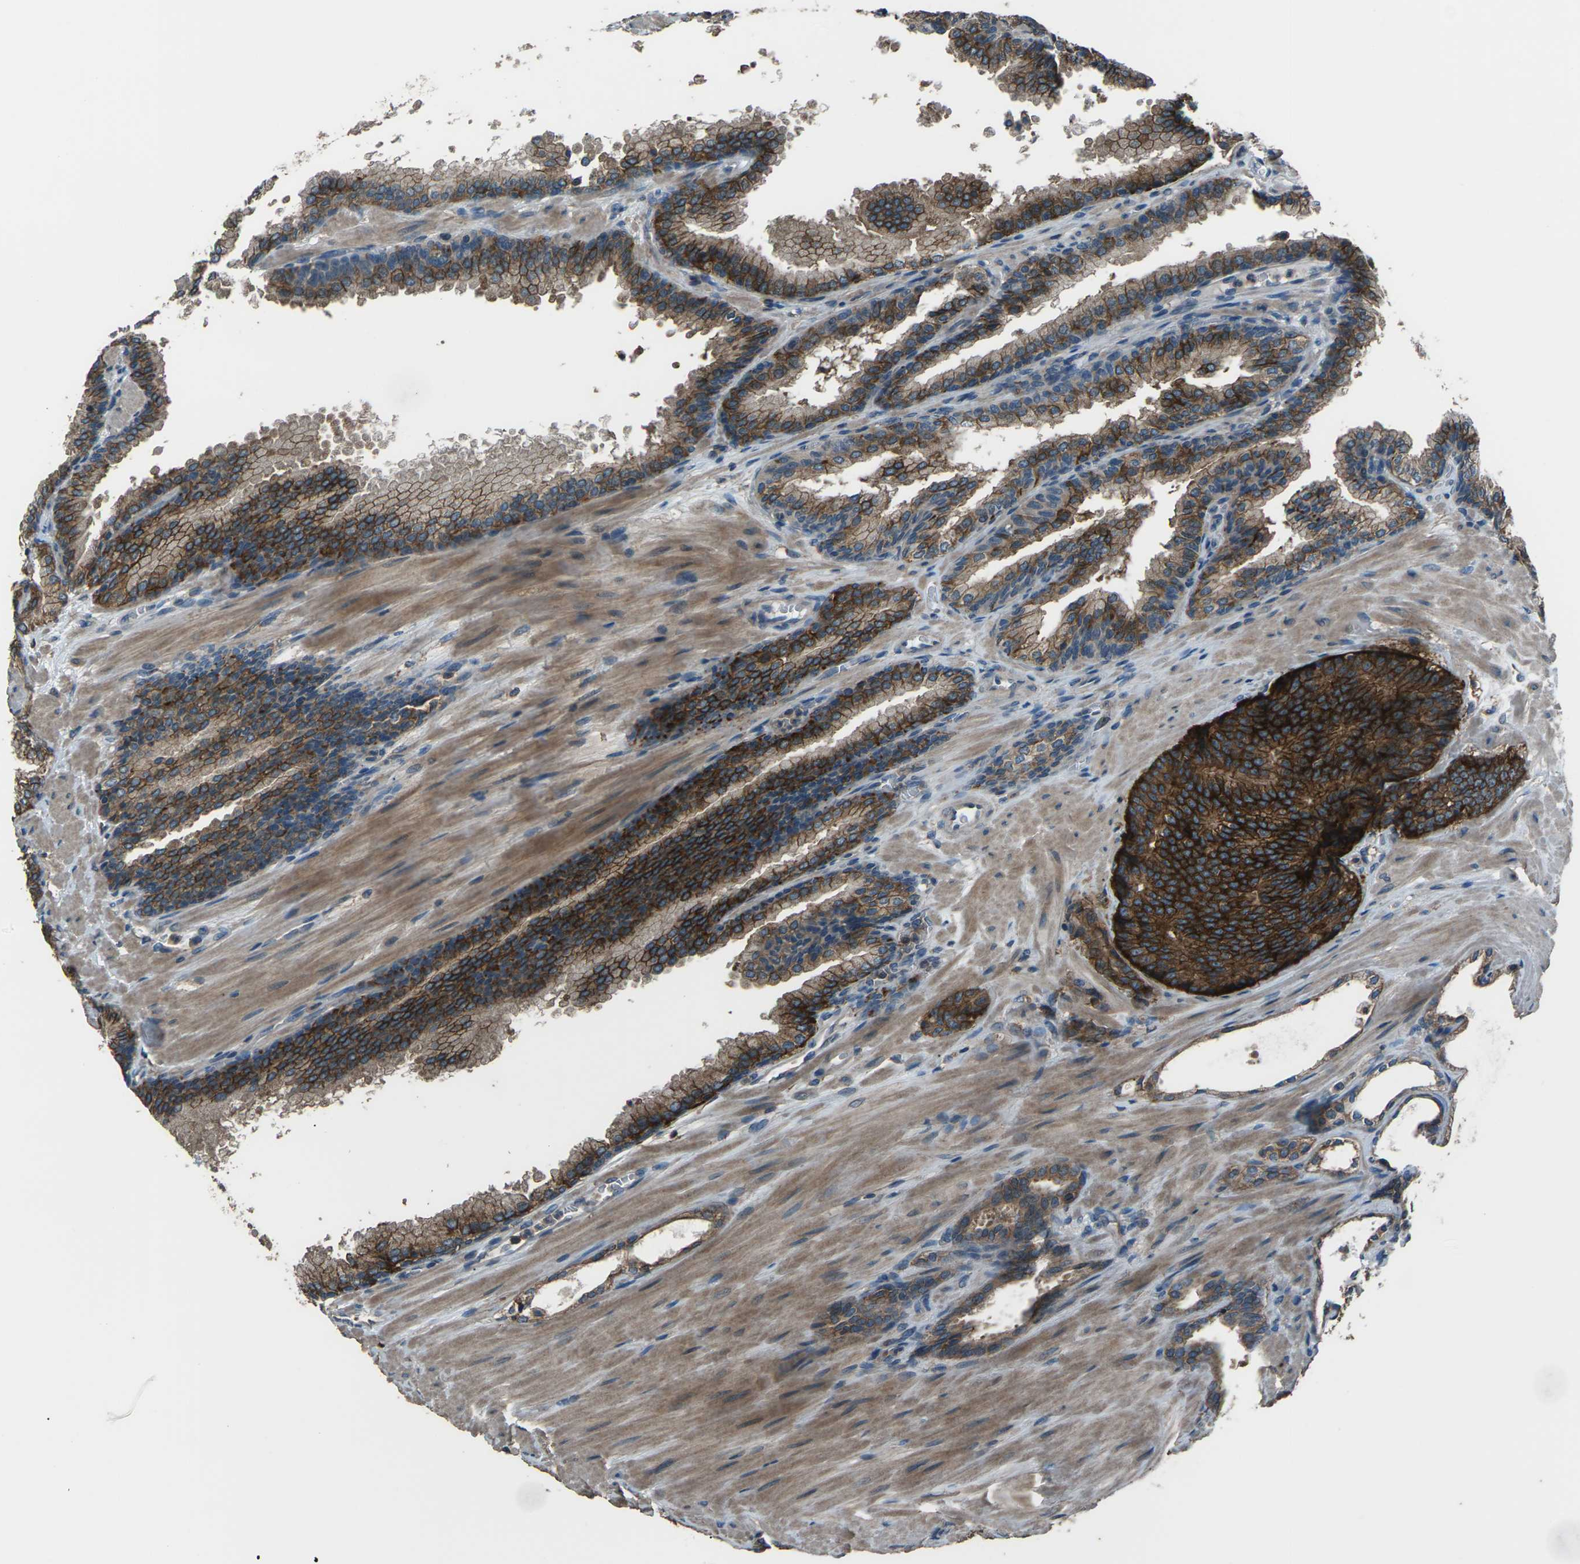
{"staining": {"intensity": "strong", "quantity": ">75%", "location": "cytoplasmic/membranous"}, "tissue": "prostate cancer", "cell_type": "Tumor cells", "image_type": "cancer", "snomed": [{"axis": "morphology", "description": "Adenocarcinoma, High grade"}, {"axis": "topography", "description": "Prostate"}], "caption": "IHC of human prostate adenocarcinoma (high-grade) shows high levels of strong cytoplasmic/membranous expression in about >75% of tumor cells.", "gene": "CMTM4", "patient": {"sex": "male", "age": 61}}